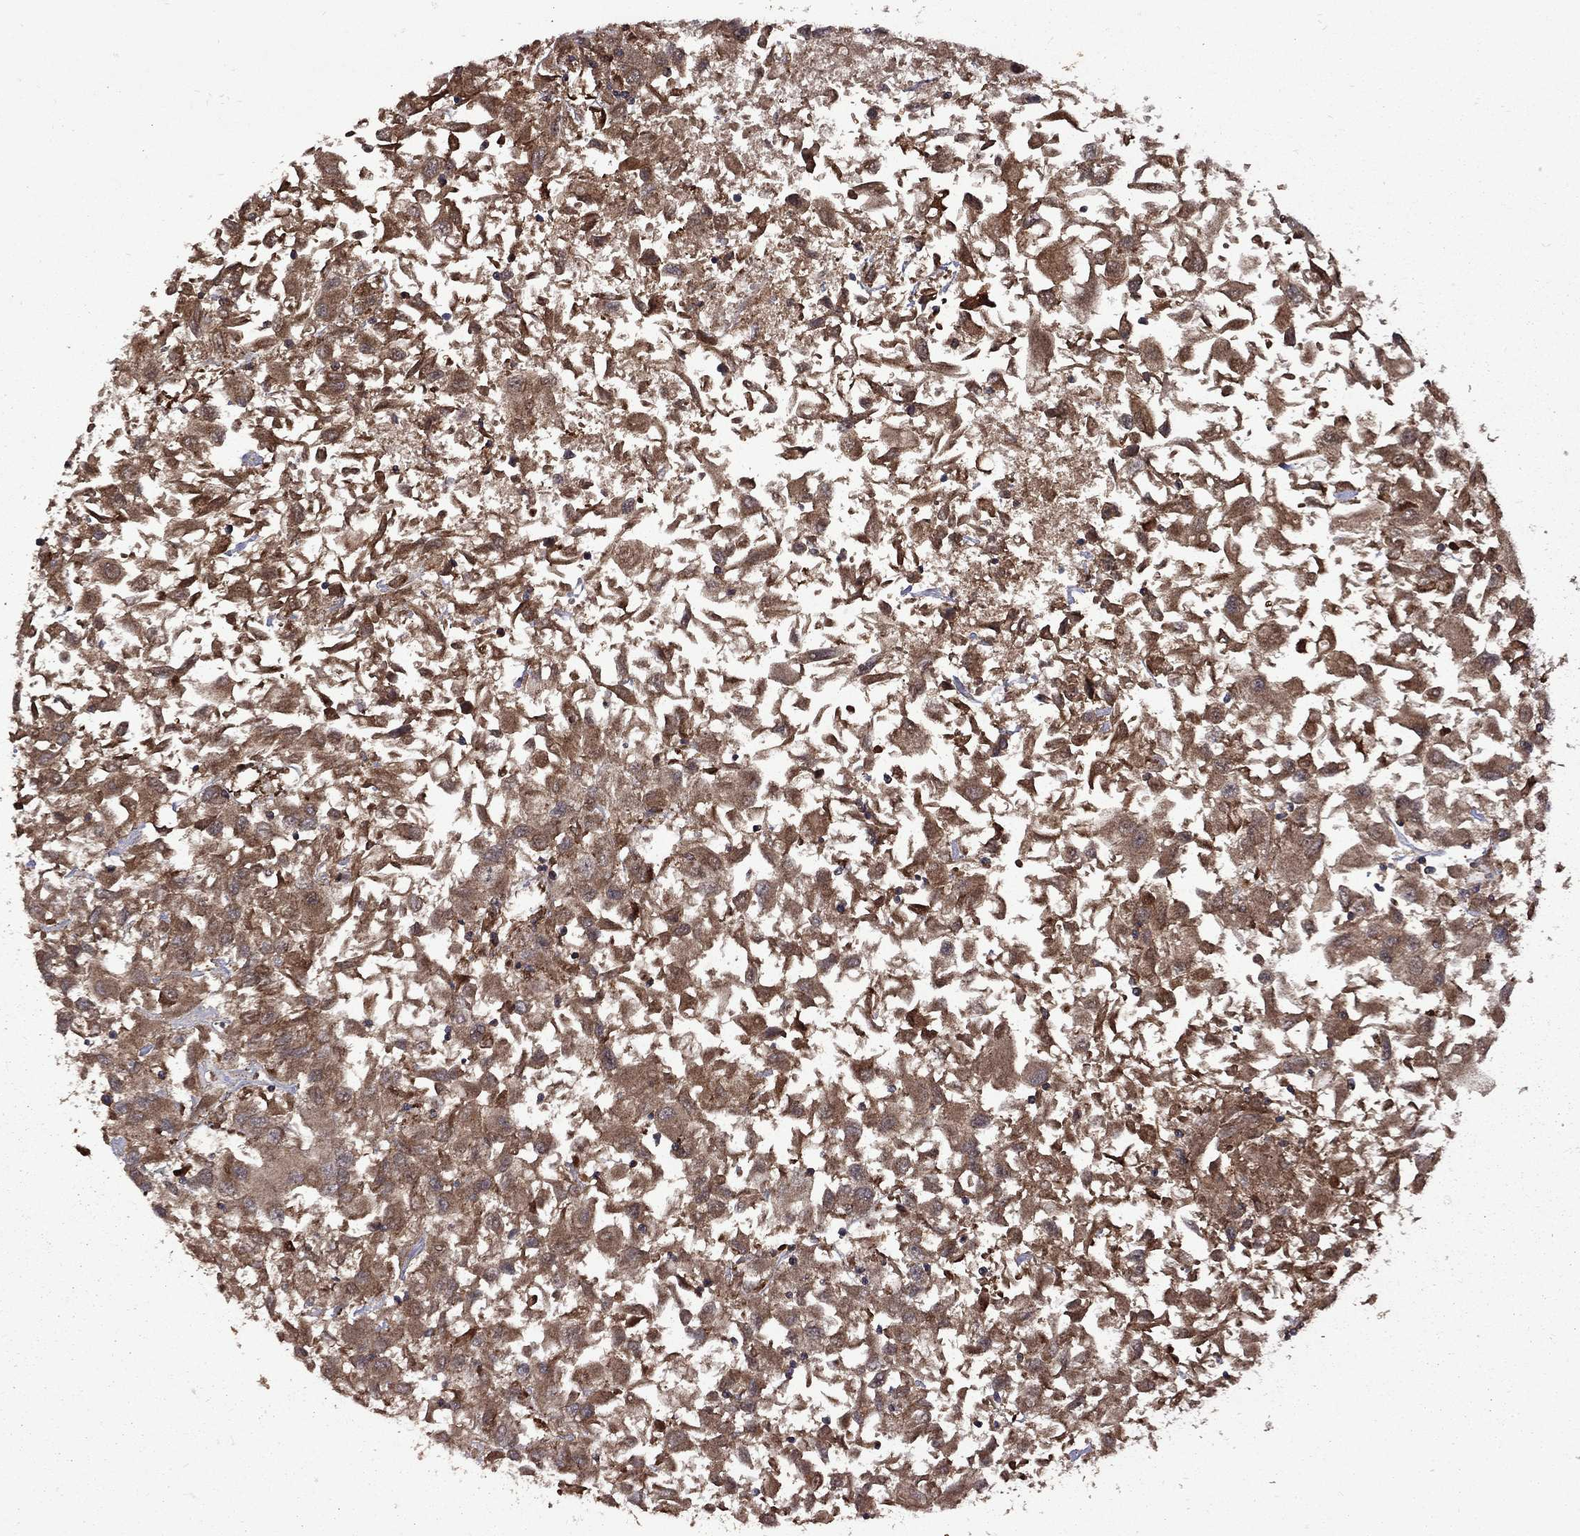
{"staining": {"intensity": "strong", "quantity": ">75%", "location": "cytoplasmic/membranous"}, "tissue": "renal cancer", "cell_type": "Tumor cells", "image_type": "cancer", "snomed": [{"axis": "morphology", "description": "Adenocarcinoma, NOS"}, {"axis": "topography", "description": "Kidney"}], "caption": "Adenocarcinoma (renal) stained for a protein (brown) exhibits strong cytoplasmic/membranous positive positivity in about >75% of tumor cells.", "gene": "IPP", "patient": {"sex": "female", "age": 76}}